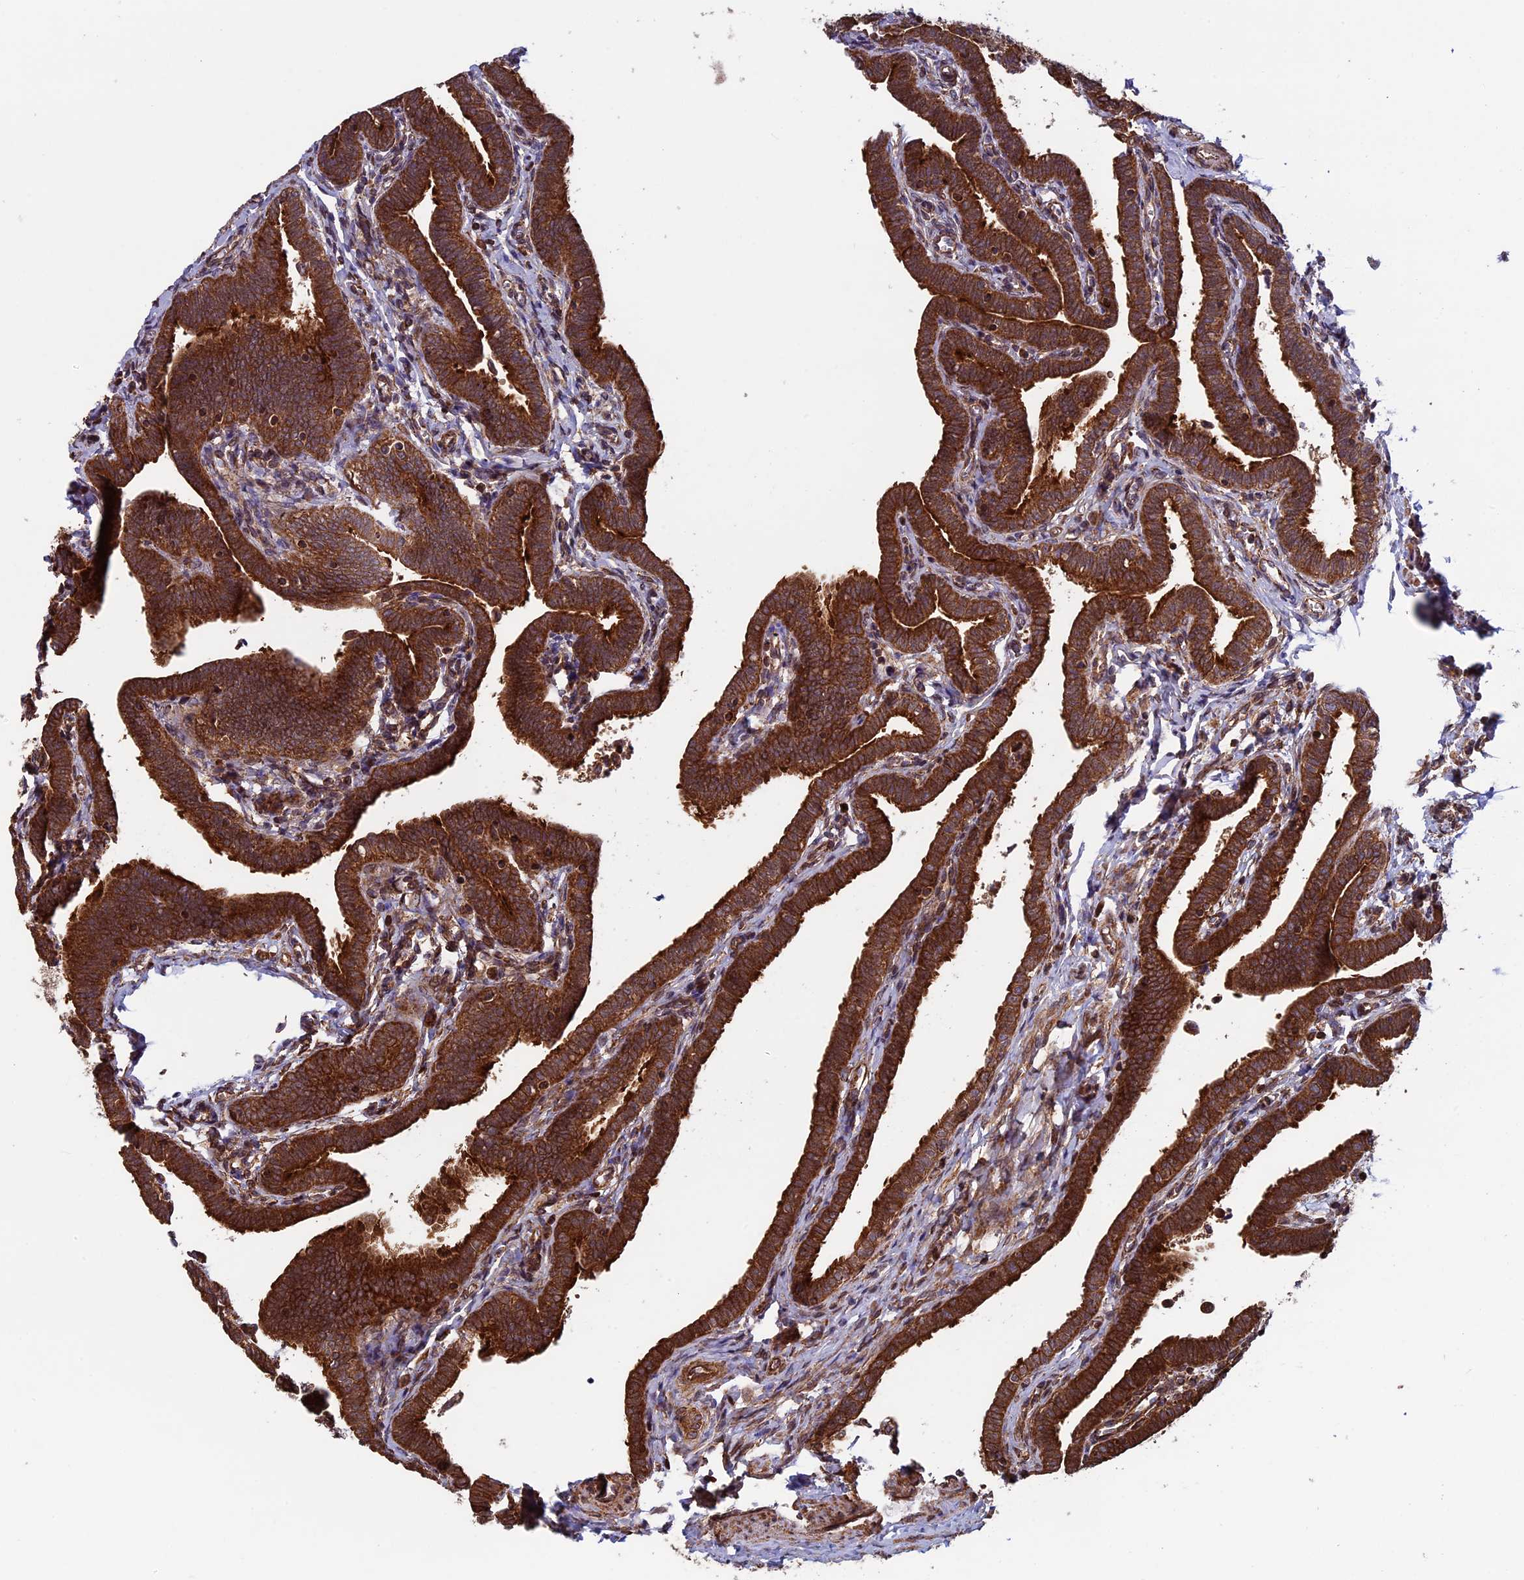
{"staining": {"intensity": "strong", "quantity": ">75%", "location": "cytoplasmic/membranous"}, "tissue": "fallopian tube", "cell_type": "Glandular cells", "image_type": "normal", "snomed": [{"axis": "morphology", "description": "Normal tissue, NOS"}, {"axis": "topography", "description": "Fallopian tube"}], "caption": "Glandular cells demonstrate high levels of strong cytoplasmic/membranous expression in about >75% of cells in benign human fallopian tube. The staining was performed using DAB, with brown indicating positive protein expression. Nuclei are stained blue with hematoxylin.", "gene": "CCDC8", "patient": {"sex": "female", "age": 36}}